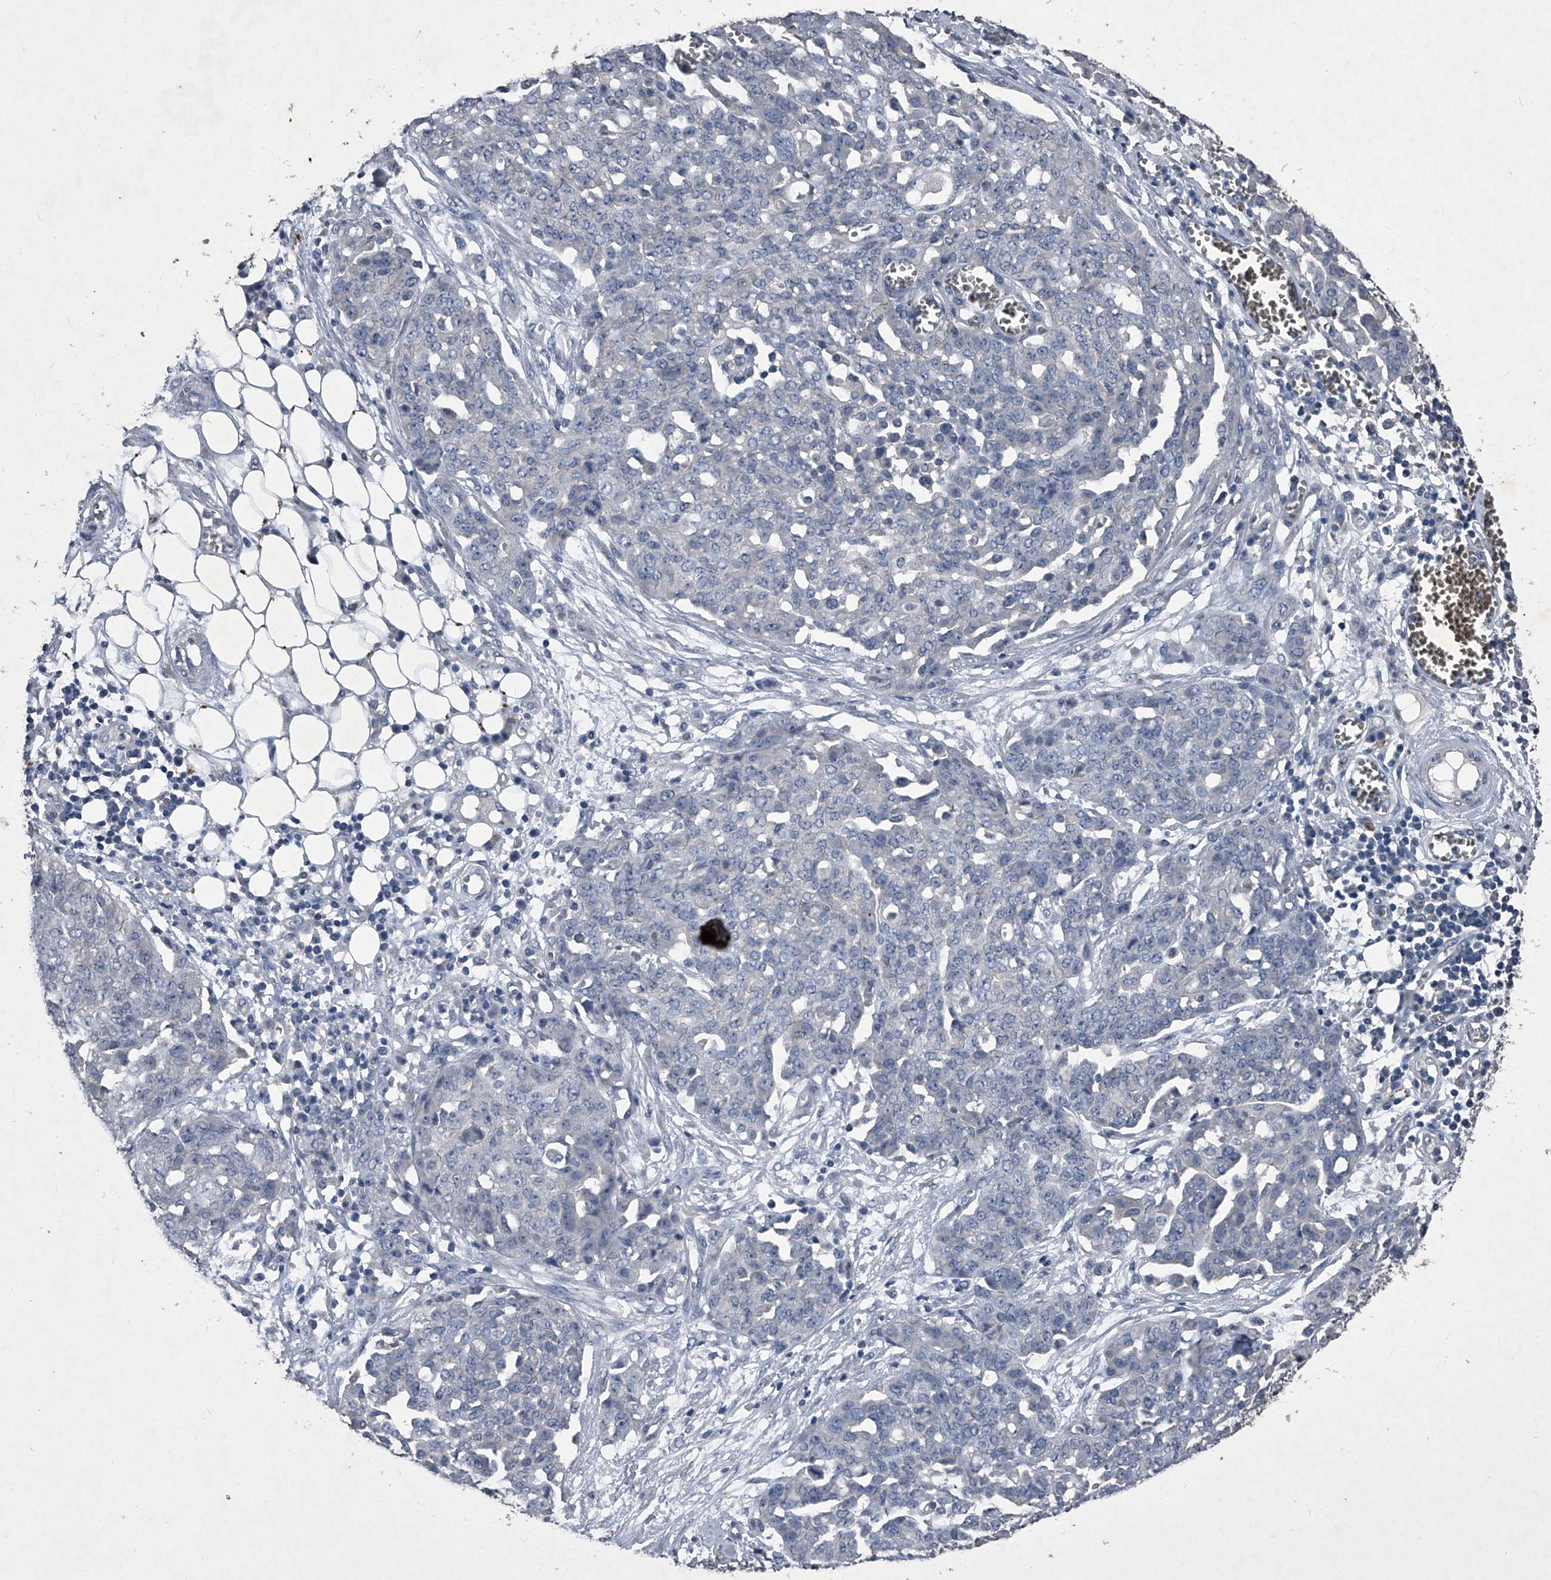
{"staining": {"intensity": "negative", "quantity": "none", "location": "none"}, "tissue": "ovarian cancer", "cell_type": "Tumor cells", "image_type": "cancer", "snomed": [{"axis": "morphology", "description": "Cystadenocarcinoma, serous, NOS"}, {"axis": "topography", "description": "Soft tissue"}, {"axis": "topography", "description": "Ovary"}], "caption": "This is a image of immunohistochemistry staining of ovarian cancer, which shows no positivity in tumor cells. The staining was performed using DAB (3,3'-diaminobenzidine) to visualize the protein expression in brown, while the nuclei were stained in blue with hematoxylin (Magnification: 20x).", "gene": "MAPKAP1", "patient": {"sex": "female", "age": 57}}